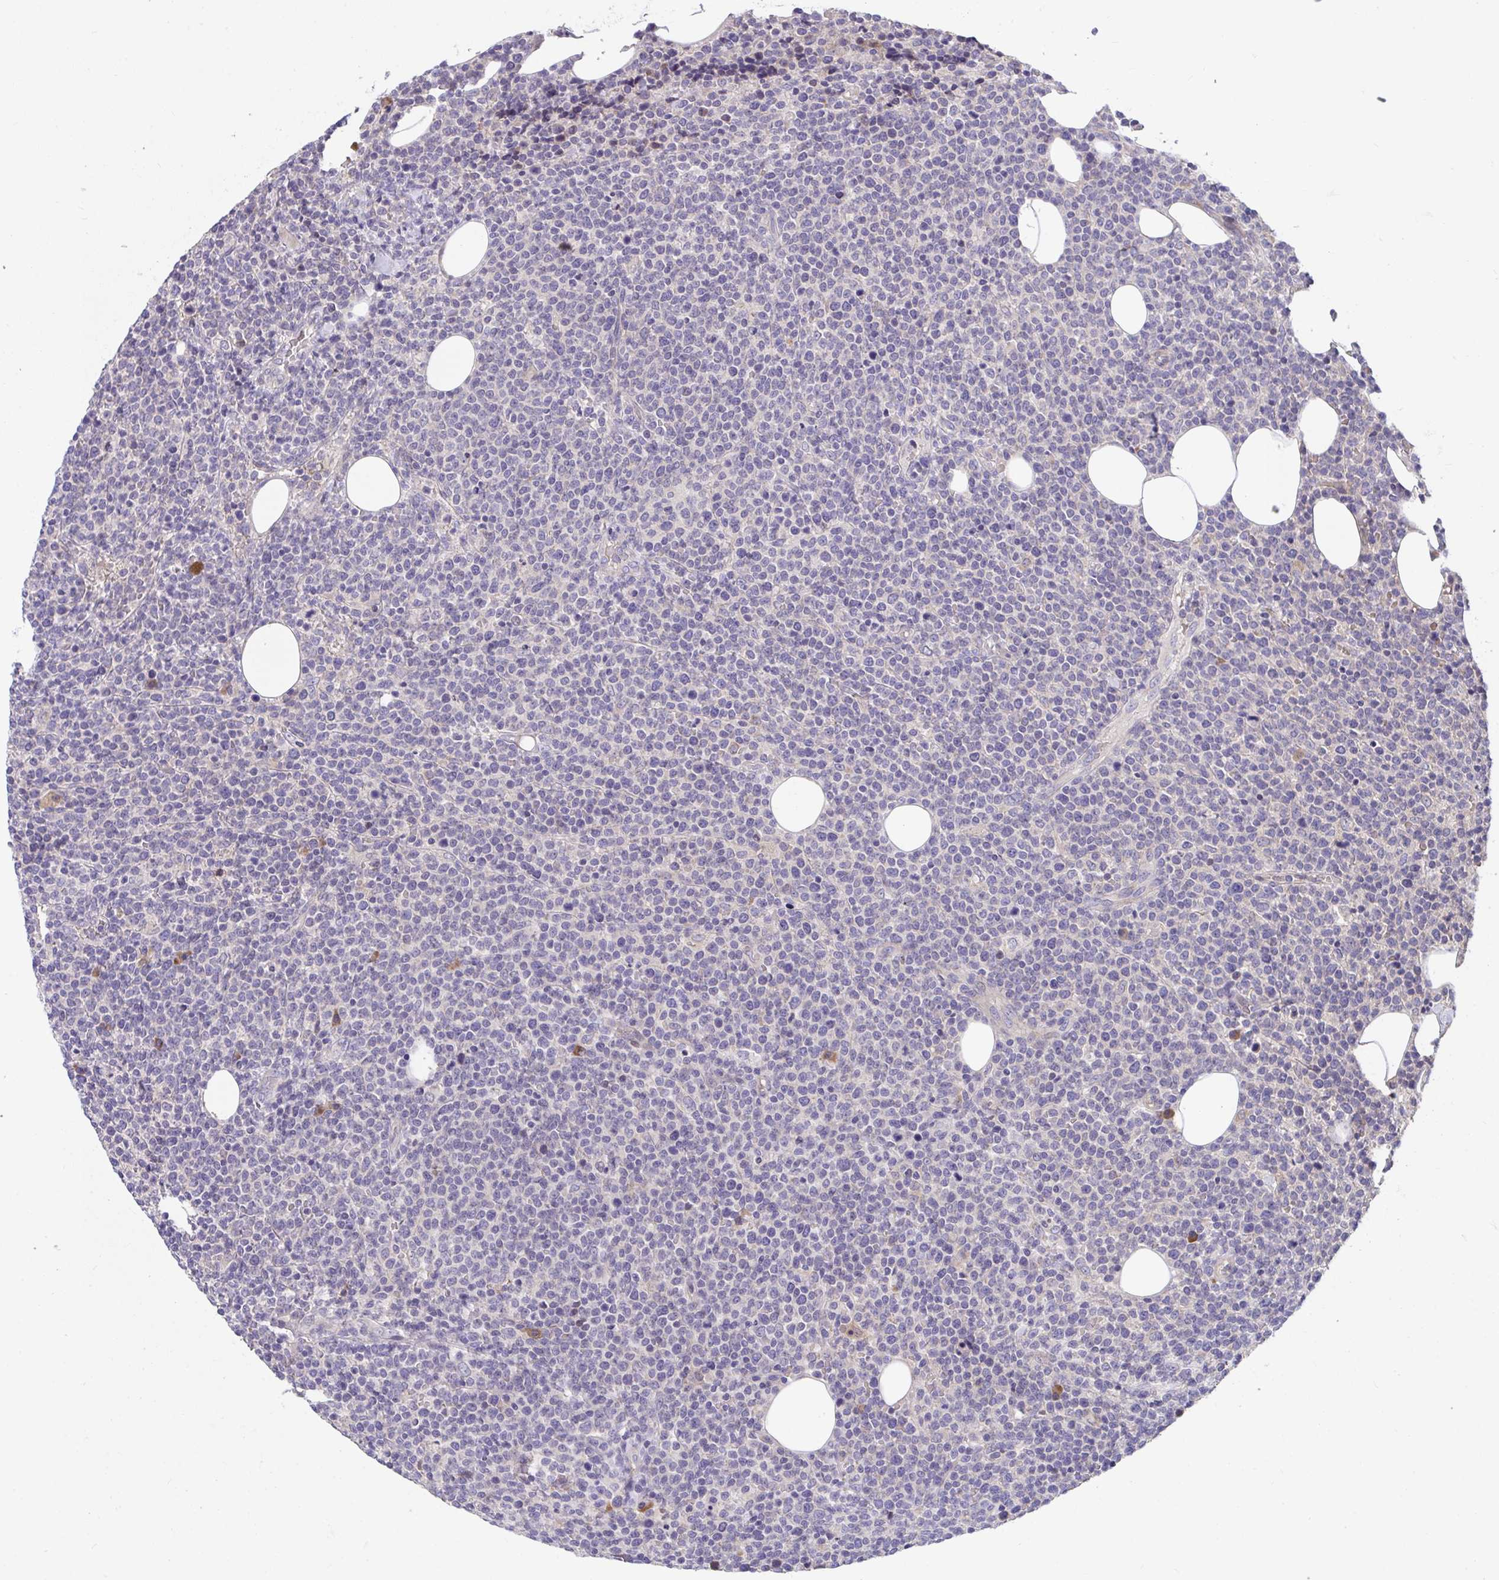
{"staining": {"intensity": "negative", "quantity": "none", "location": "none"}, "tissue": "lymphoma", "cell_type": "Tumor cells", "image_type": "cancer", "snomed": [{"axis": "morphology", "description": "Malignant lymphoma, non-Hodgkin's type, High grade"}, {"axis": "topography", "description": "Lymph node"}], "caption": "An immunohistochemistry photomicrograph of high-grade malignant lymphoma, non-Hodgkin's type is shown. There is no staining in tumor cells of high-grade malignant lymphoma, non-Hodgkin's type.", "gene": "SUSD4", "patient": {"sex": "male", "age": 61}}